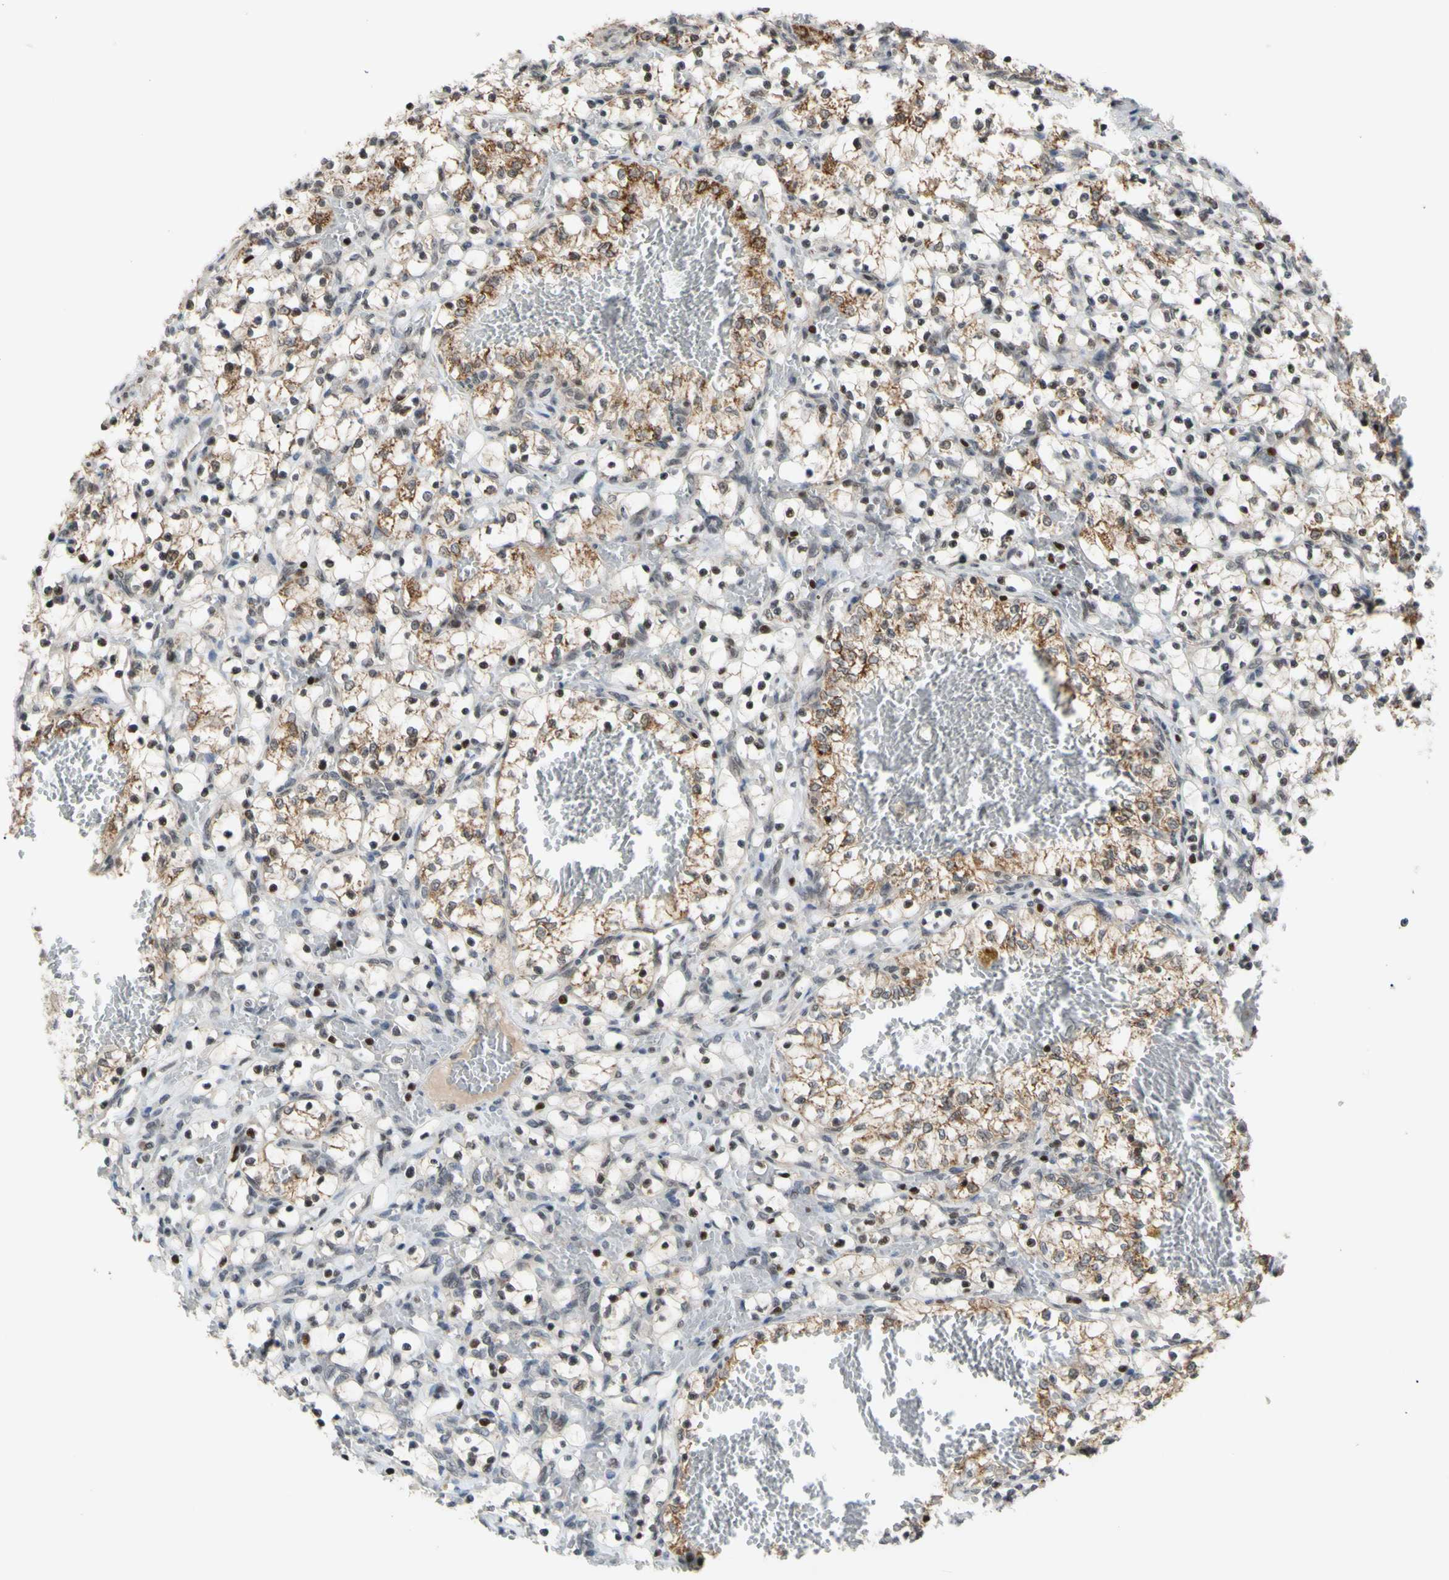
{"staining": {"intensity": "moderate", "quantity": "25%-75%", "location": "cytoplasmic/membranous"}, "tissue": "renal cancer", "cell_type": "Tumor cells", "image_type": "cancer", "snomed": [{"axis": "morphology", "description": "Adenocarcinoma, NOS"}, {"axis": "topography", "description": "Kidney"}], "caption": "This is an image of IHC staining of adenocarcinoma (renal), which shows moderate staining in the cytoplasmic/membranous of tumor cells.", "gene": "SP4", "patient": {"sex": "female", "age": 69}}